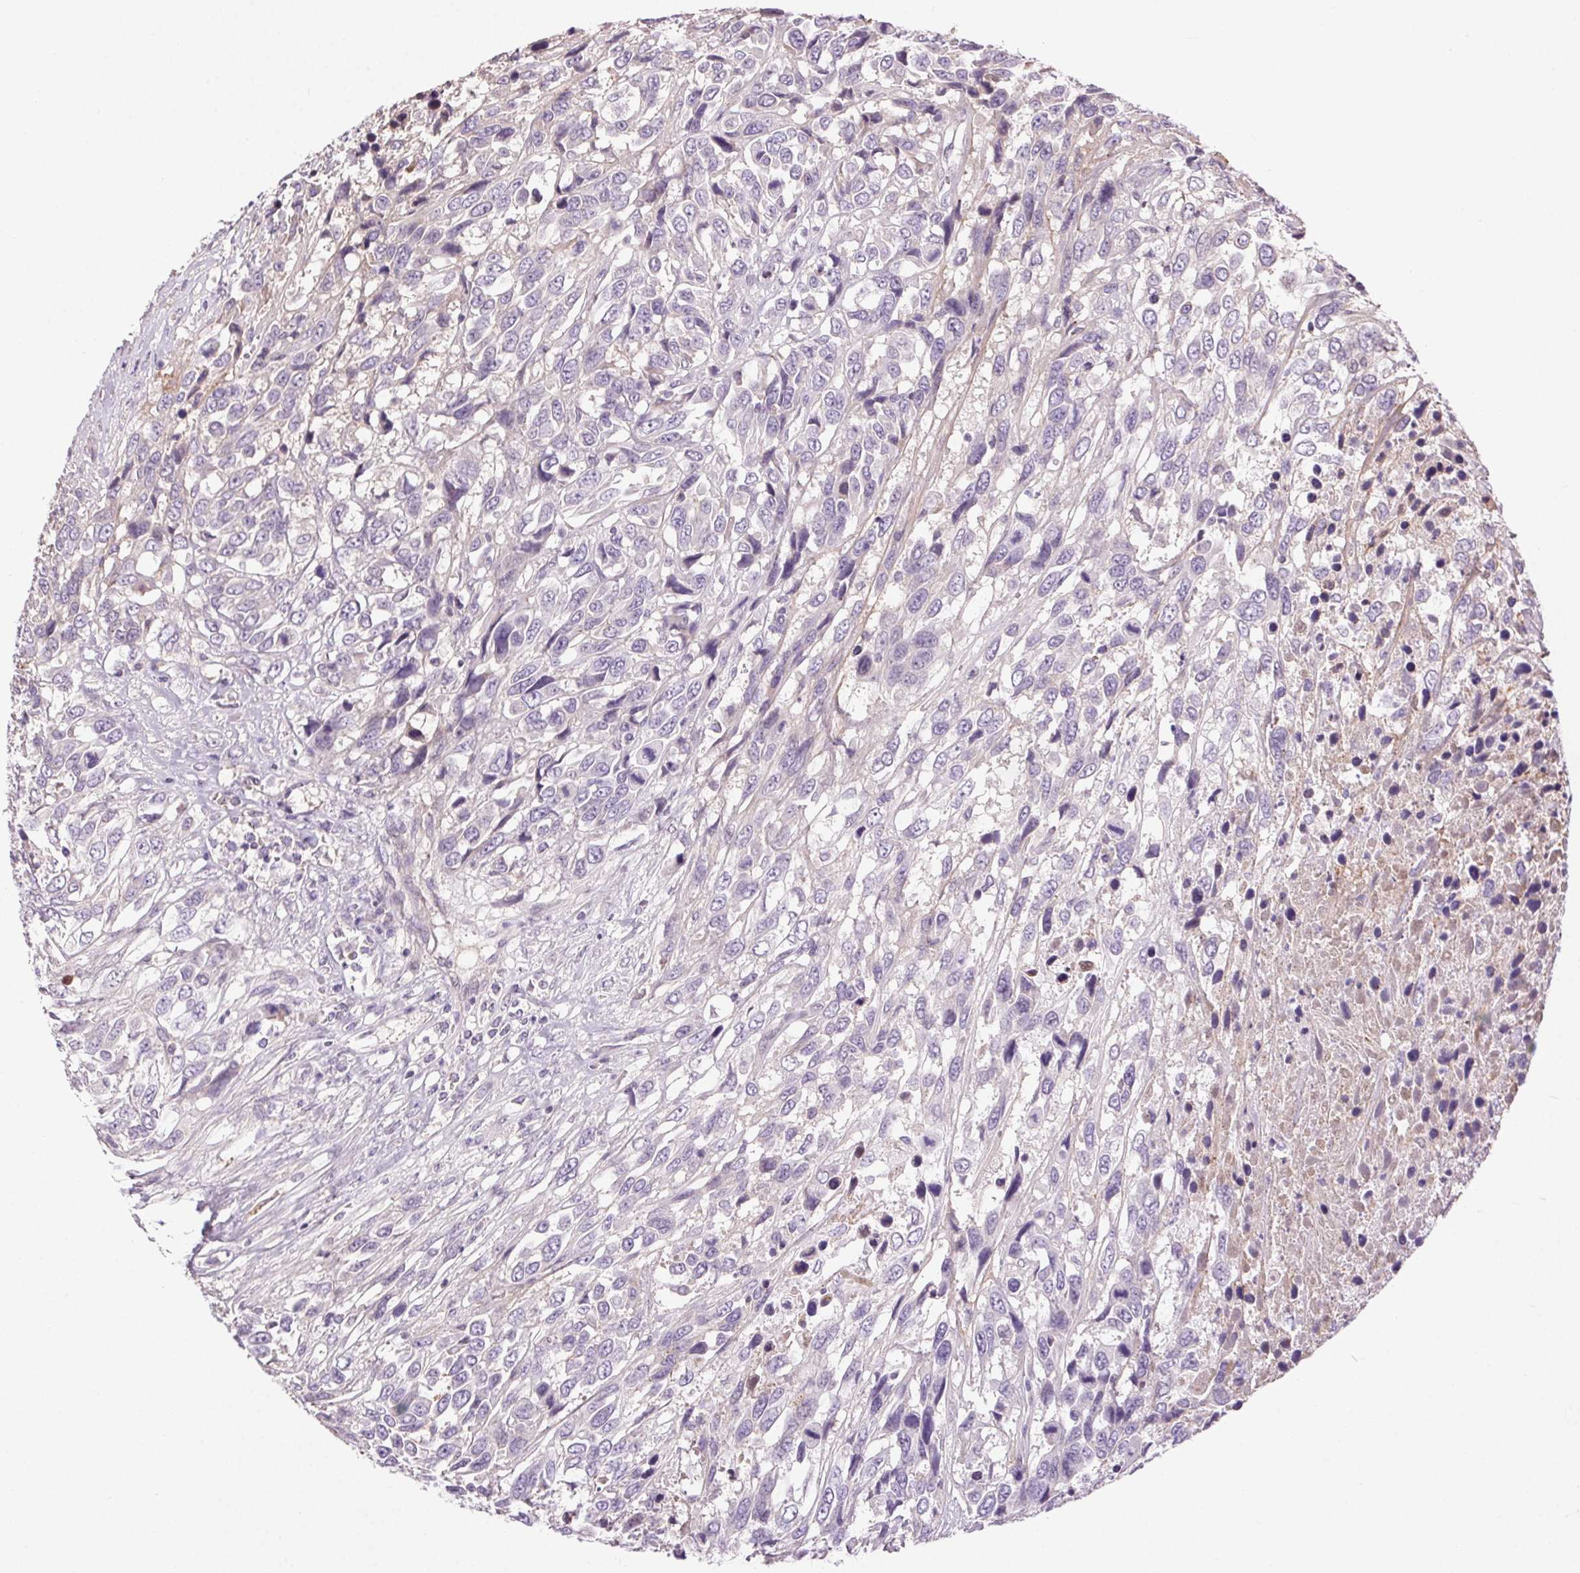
{"staining": {"intensity": "negative", "quantity": "none", "location": "none"}, "tissue": "urothelial cancer", "cell_type": "Tumor cells", "image_type": "cancer", "snomed": [{"axis": "morphology", "description": "Urothelial carcinoma, High grade"}, {"axis": "topography", "description": "Urinary bladder"}], "caption": "Urothelial carcinoma (high-grade) stained for a protein using immunohistochemistry (IHC) demonstrates no expression tumor cells.", "gene": "SYT11", "patient": {"sex": "female", "age": 70}}